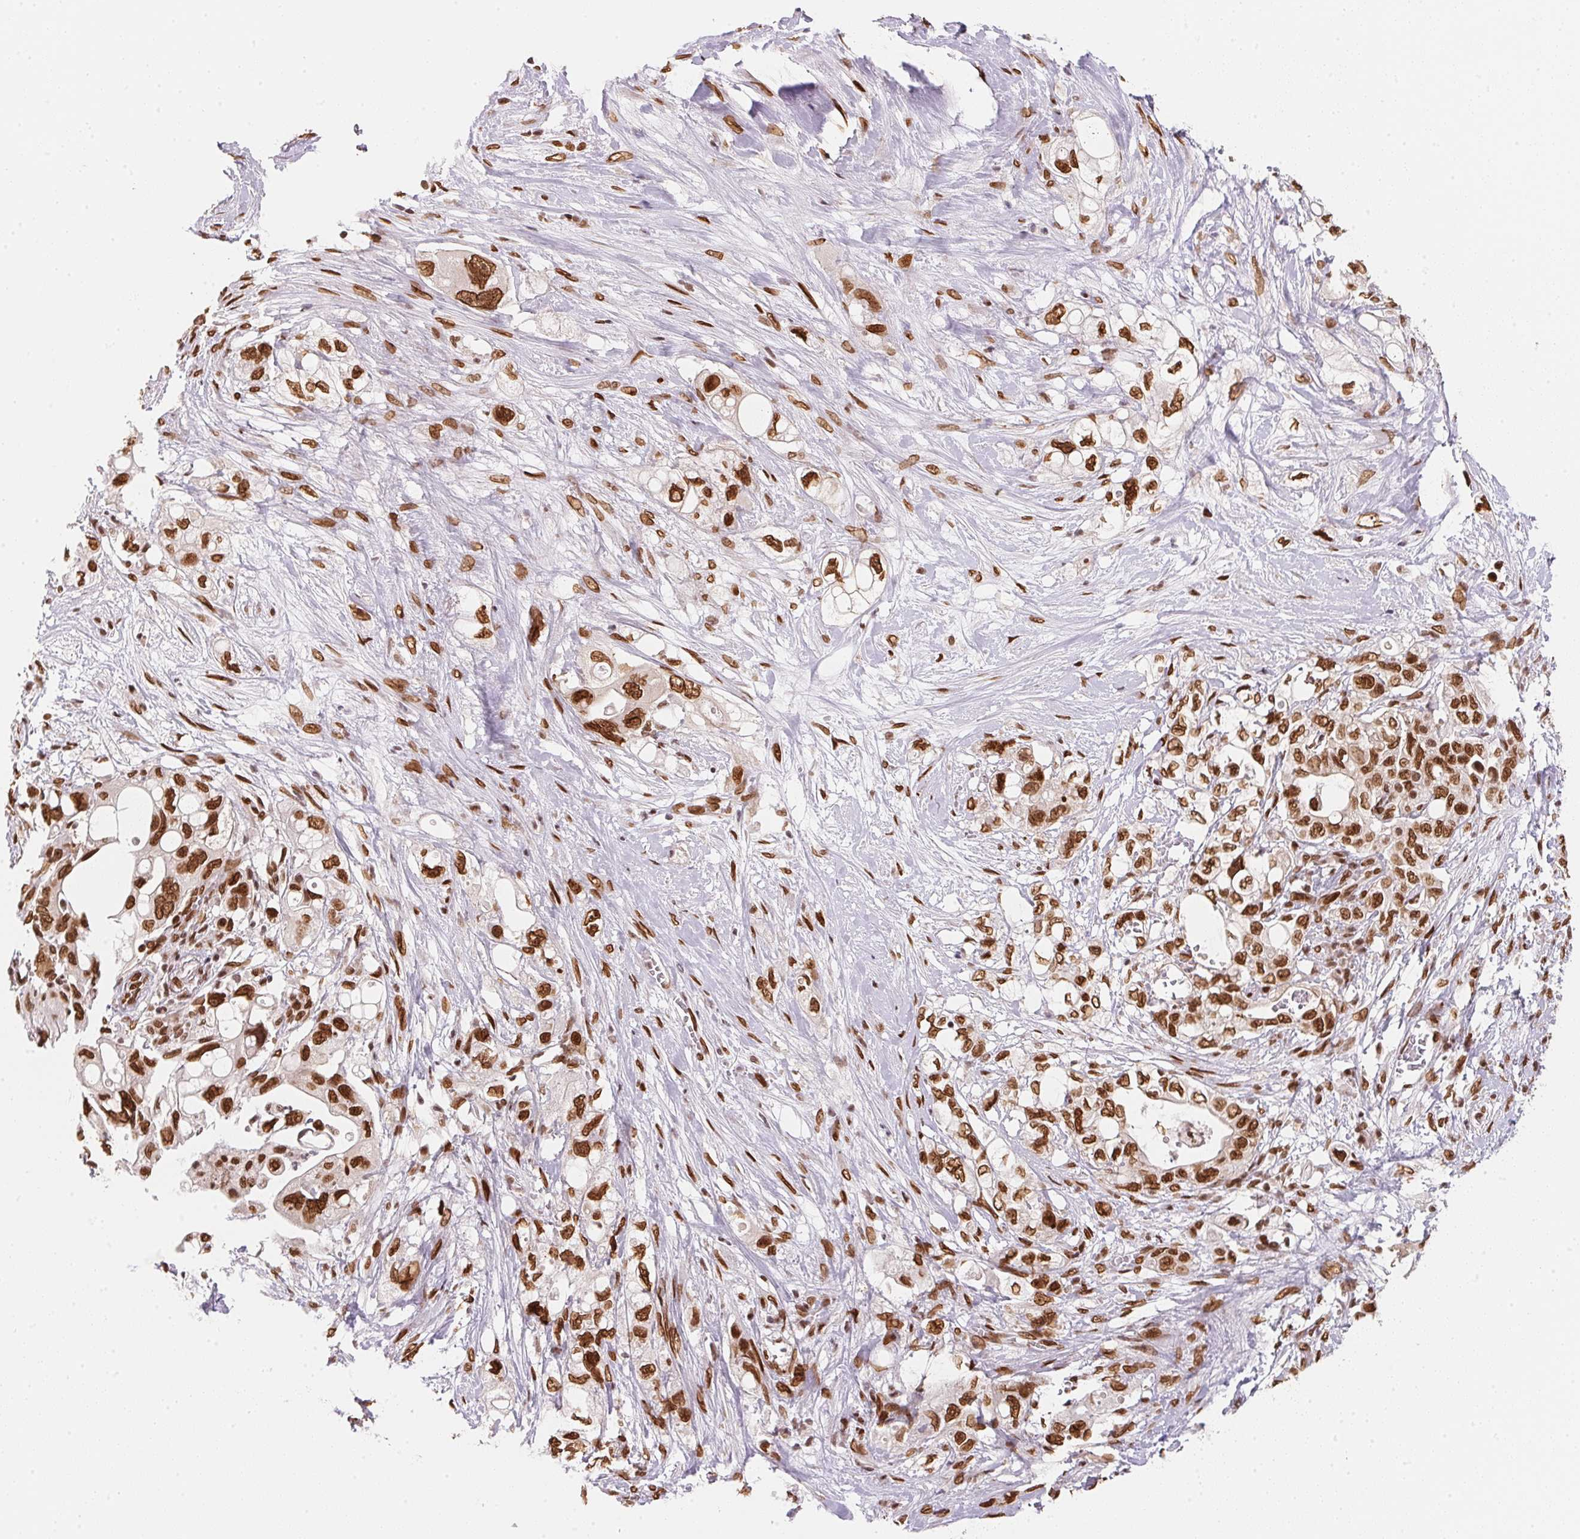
{"staining": {"intensity": "strong", "quantity": ">75%", "location": "cytoplasmic/membranous,nuclear"}, "tissue": "pancreatic cancer", "cell_type": "Tumor cells", "image_type": "cancer", "snomed": [{"axis": "morphology", "description": "Adenocarcinoma, NOS"}, {"axis": "topography", "description": "Pancreas"}], "caption": "An IHC image of tumor tissue is shown. Protein staining in brown shows strong cytoplasmic/membranous and nuclear positivity in adenocarcinoma (pancreatic) within tumor cells. The staining was performed using DAB (3,3'-diaminobenzidine) to visualize the protein expression in brown, while the nuclei were stained in blue with hematoxylin (Magnification: 20x).", "gene": "SAP30BP", "patient": {"sex": "female", "age": 72}}